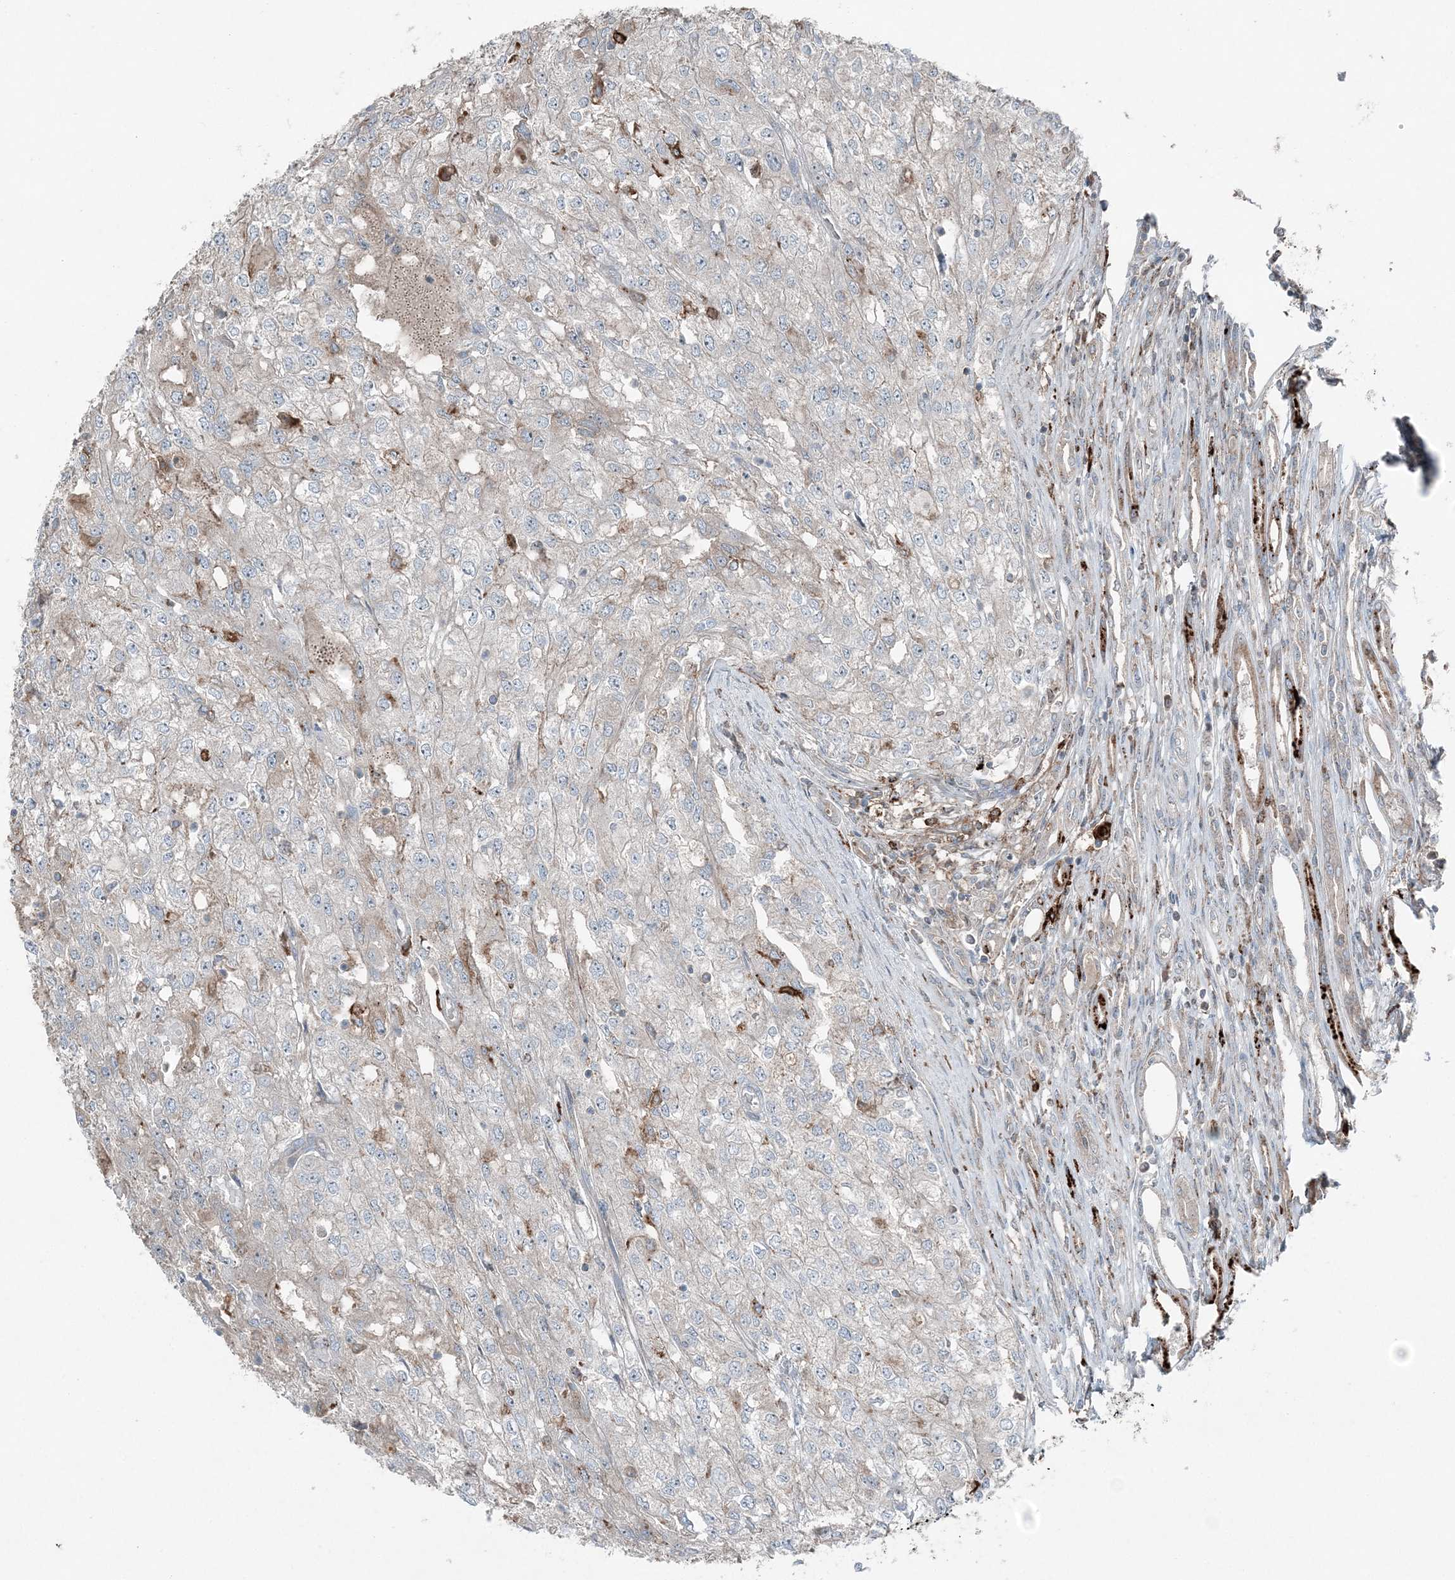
{"staining": {"intensity": "negative", "quantity": "none", "location": "none"}, "tissue": "renal cancer", "cell_type": "Tumor cells", "image_type": "cancer", "snomed": [{"axis": "morphology", "description": "Adenocarcinoma, NOS"}, {"axis": "topography", "description": "Kidney"}], "caption": "Tumor cells show no significant positivity in renal adenocarcinoma. (DAB immunohistochemistry (IHC) with hematoxylin counter stain).", "gene": "KY", "patient": {"sex": "female", "age": 54}}